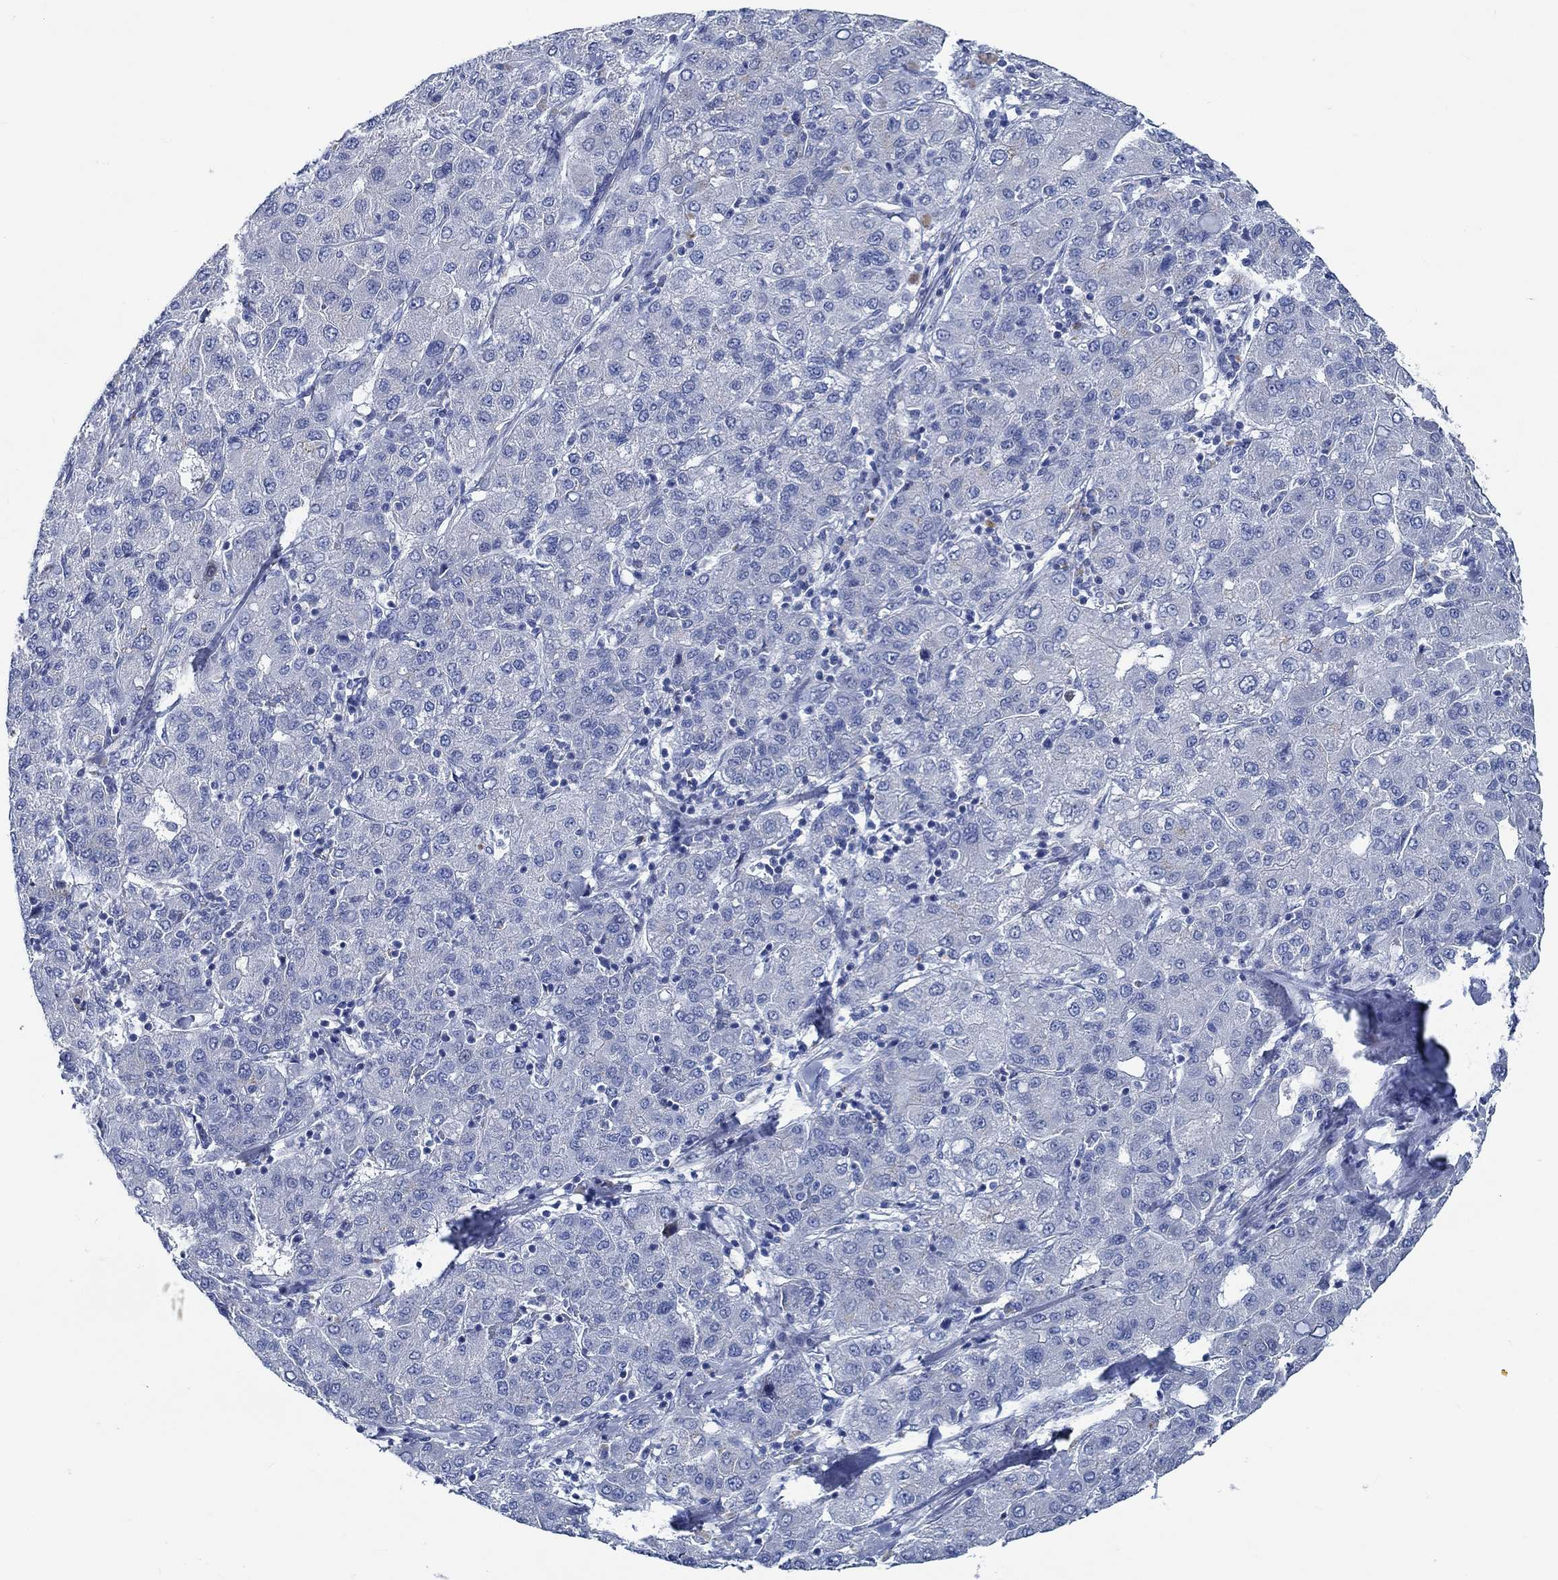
{"staining": {"intensity": "negative", "quantity": "none", "location": "none"}, "tissue": "liver cancer", "cell_type": "Tumor cells", "image_type": "cancer", "snomed": [{"axis": "morphology", "description": "Carcinoma, Hepatocellular, NOS"}, {"axis": "topography", "description": "Liver"}], "caption": "IHC image of neoplastic tissue: liver cancer stained with DAB displays no significant protein positivity in tumor cells.", "gene": "SVEP1", "patient": {"sex": "male", "age": 65}}